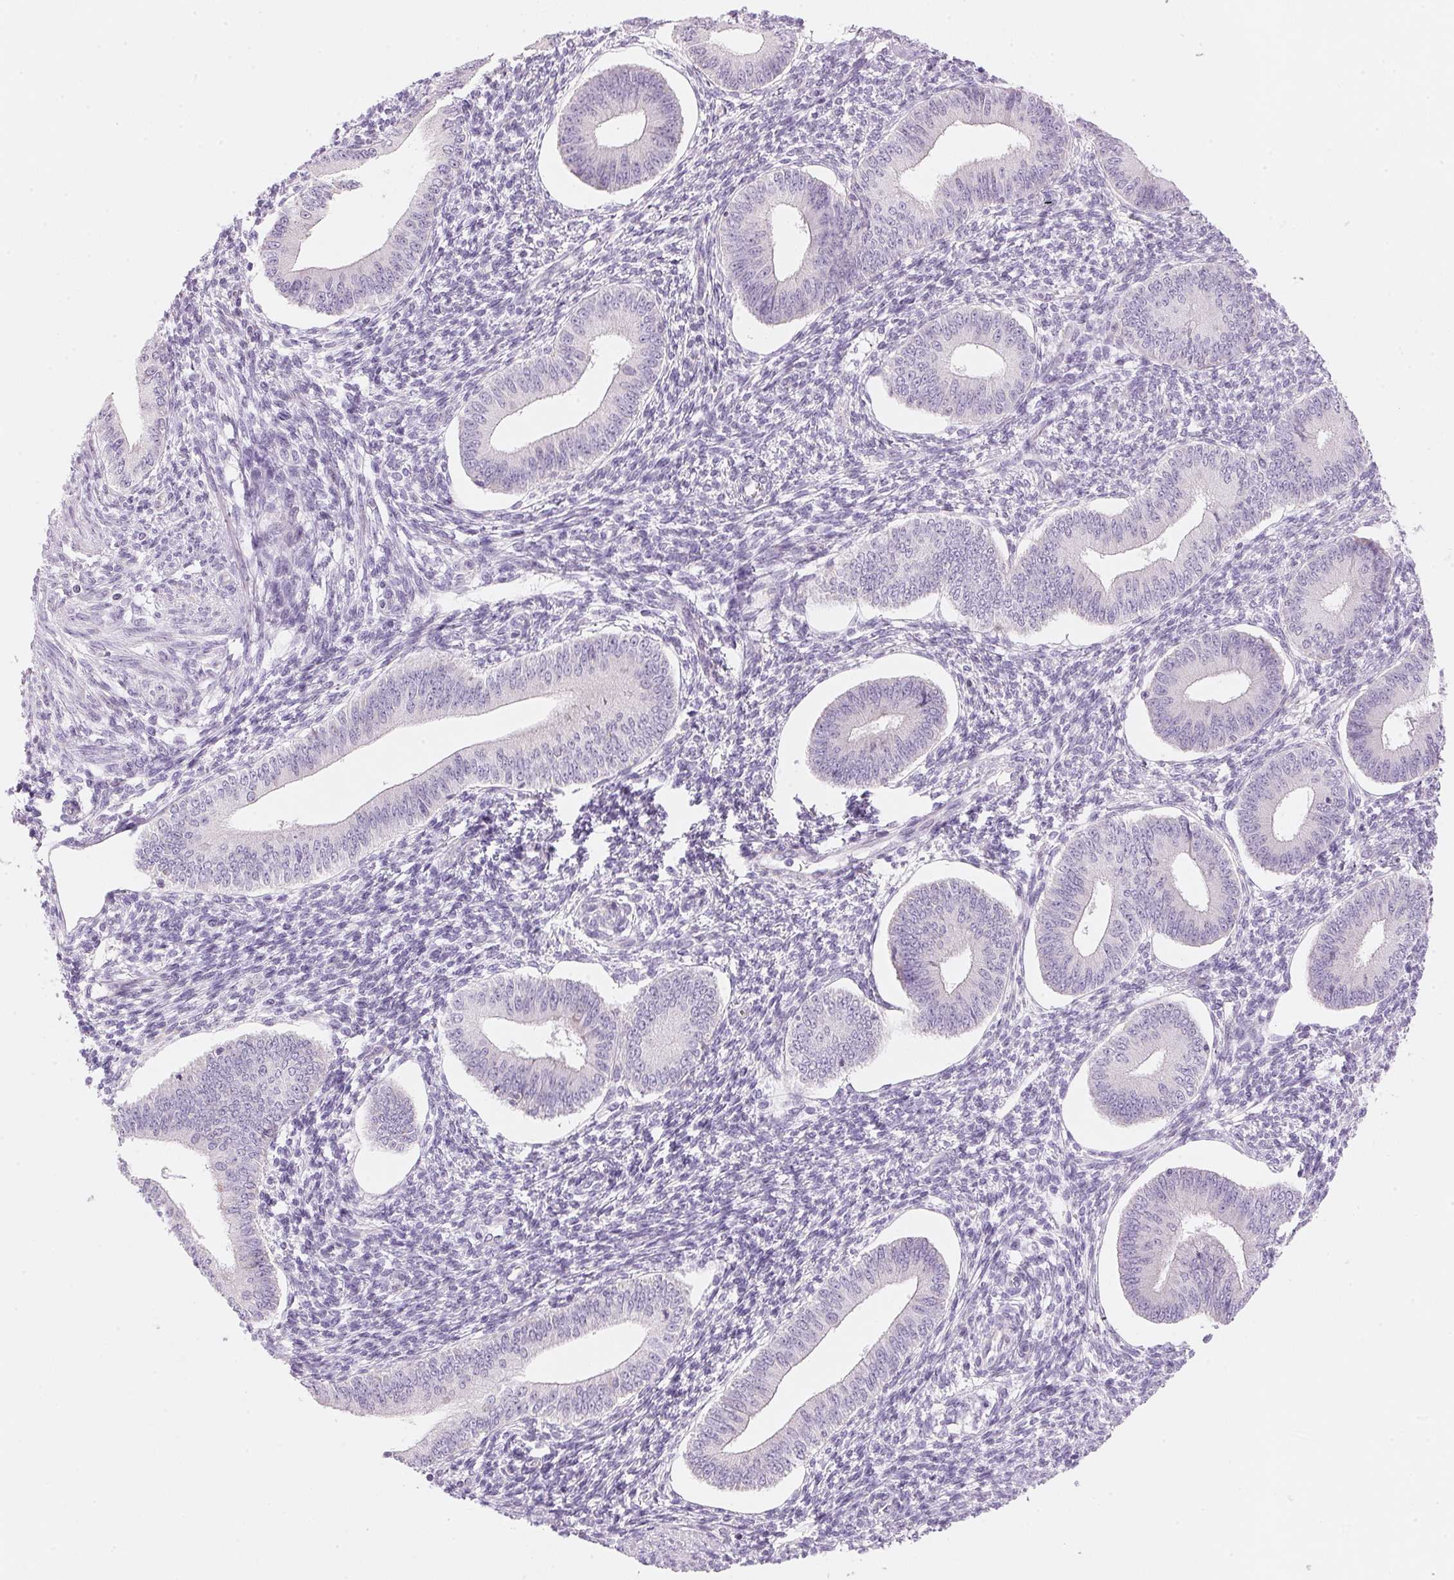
{"staining": {"intensity": "negative", "quantity": "none", "location": "none"}, "tissue": "endometrium", "cell_type": "Cells in endometrial stroma", "image_type": "normal", "snomed": [{"axis": "morphology", "description": "Normal tissue, NOS"}, {"axis": "topography", "description": "Endometrium"}], "caption": "A micrograph of endometrium stained for a protein exhibits no brown staining in cells in endometrial stroma.", "gene": "CYP11B1", "patient": {"sex": "female", "age": 42}}